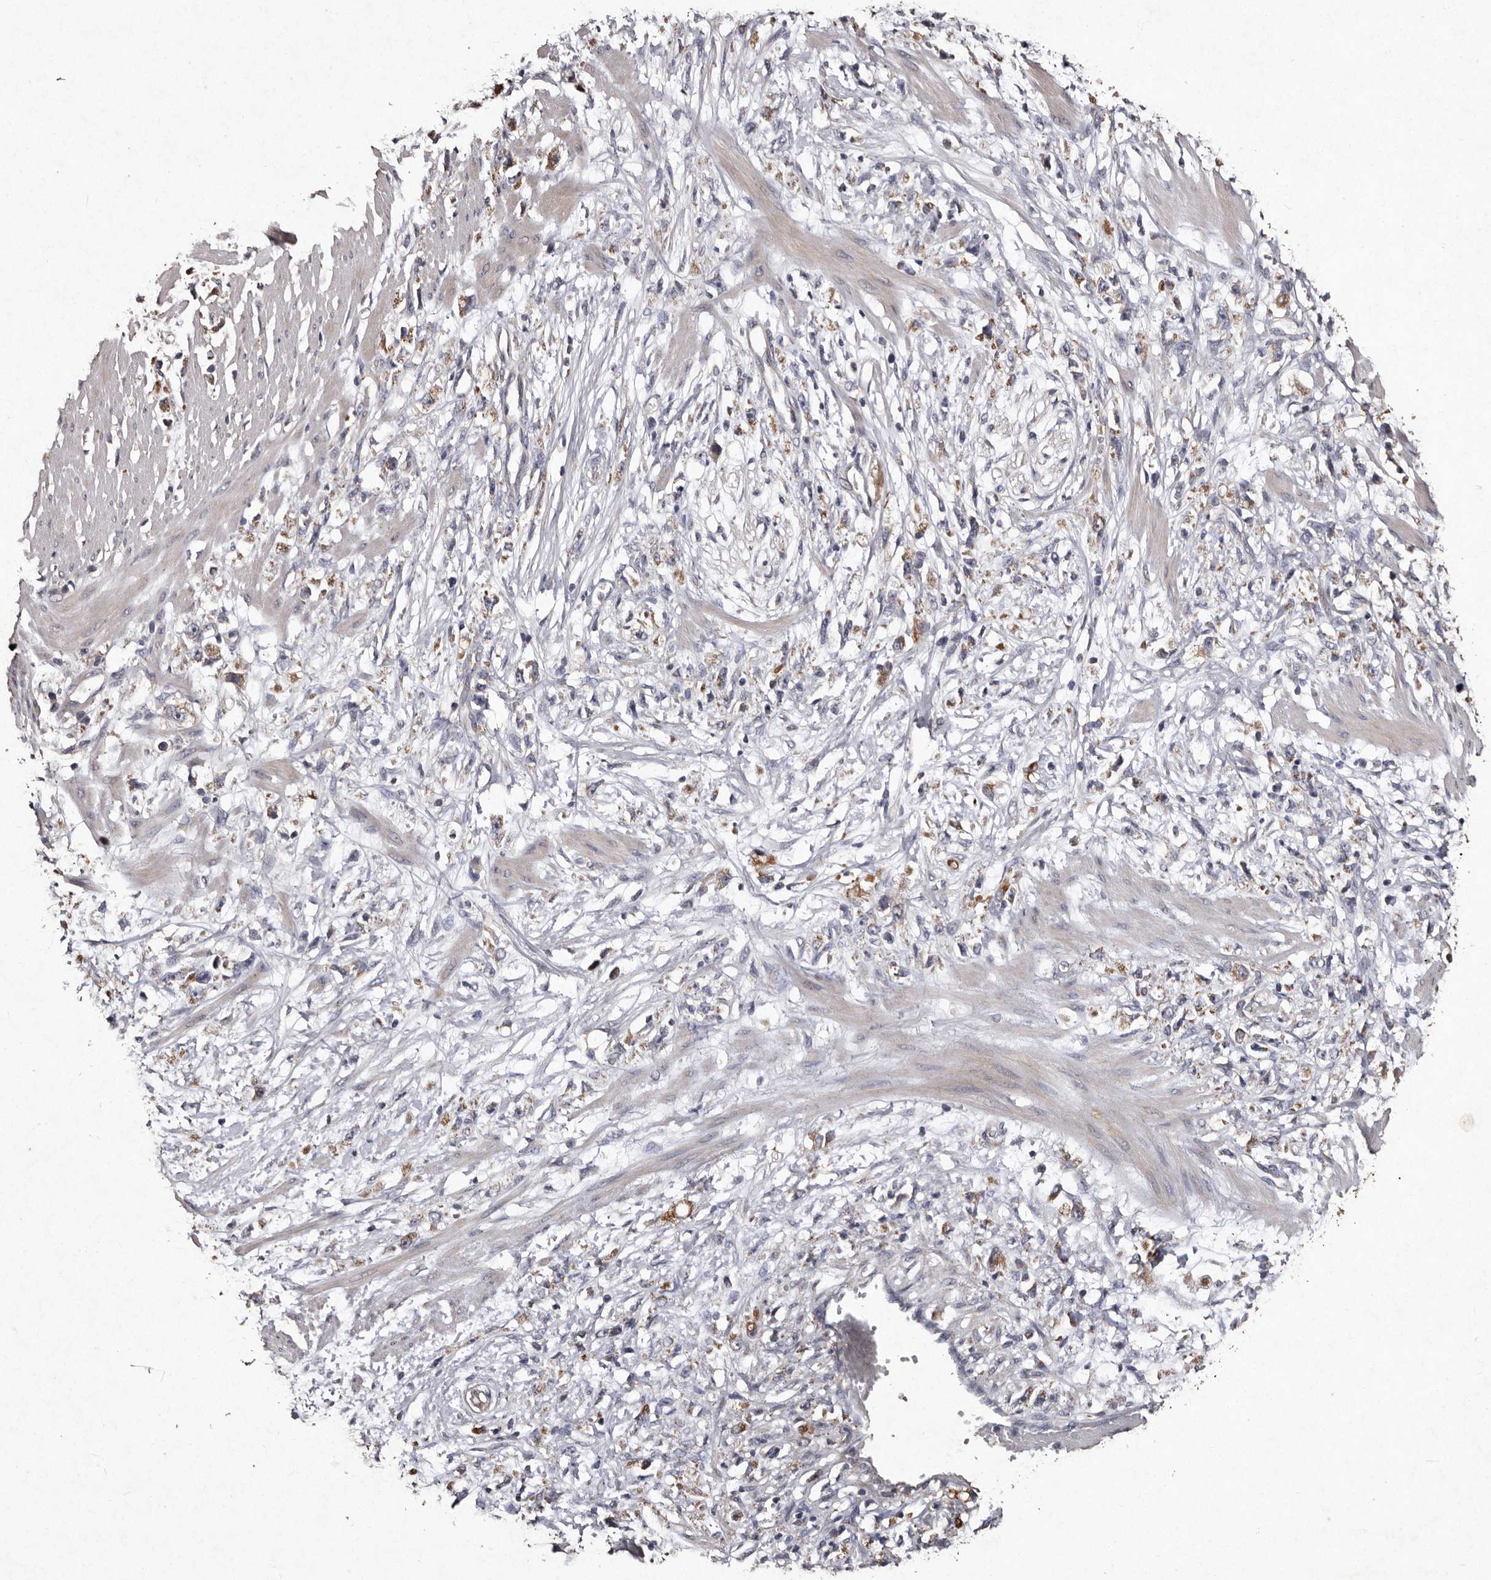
{"staining": {"intensity": "moderate", "quantity": "25%-75%", "location": "cytoplasmic/membranous"}, "tissue": "stomach cancer", "cell_type": "Tumor cells", "image_type": "cancer", "snomed": [{"axis": "morphology", "description": "Adenocarcinoma, NOS"}, {"axis": "topography", "description": "Stomach"}], "caption": "Stomach cancer was stained to show a protein in brown. There is medium levels of moderate cytoplasmic/membranous expression in approximately 25%-75% of tumor cells. The staining is performed using DAB (3,3'-diaminobenzidine) brown chromogen to label protein expression. The nuclei are counter-stained blue using hematoxylin.", "gene": "TFB1M", "patient": {"sex": "female", "age": 59}}